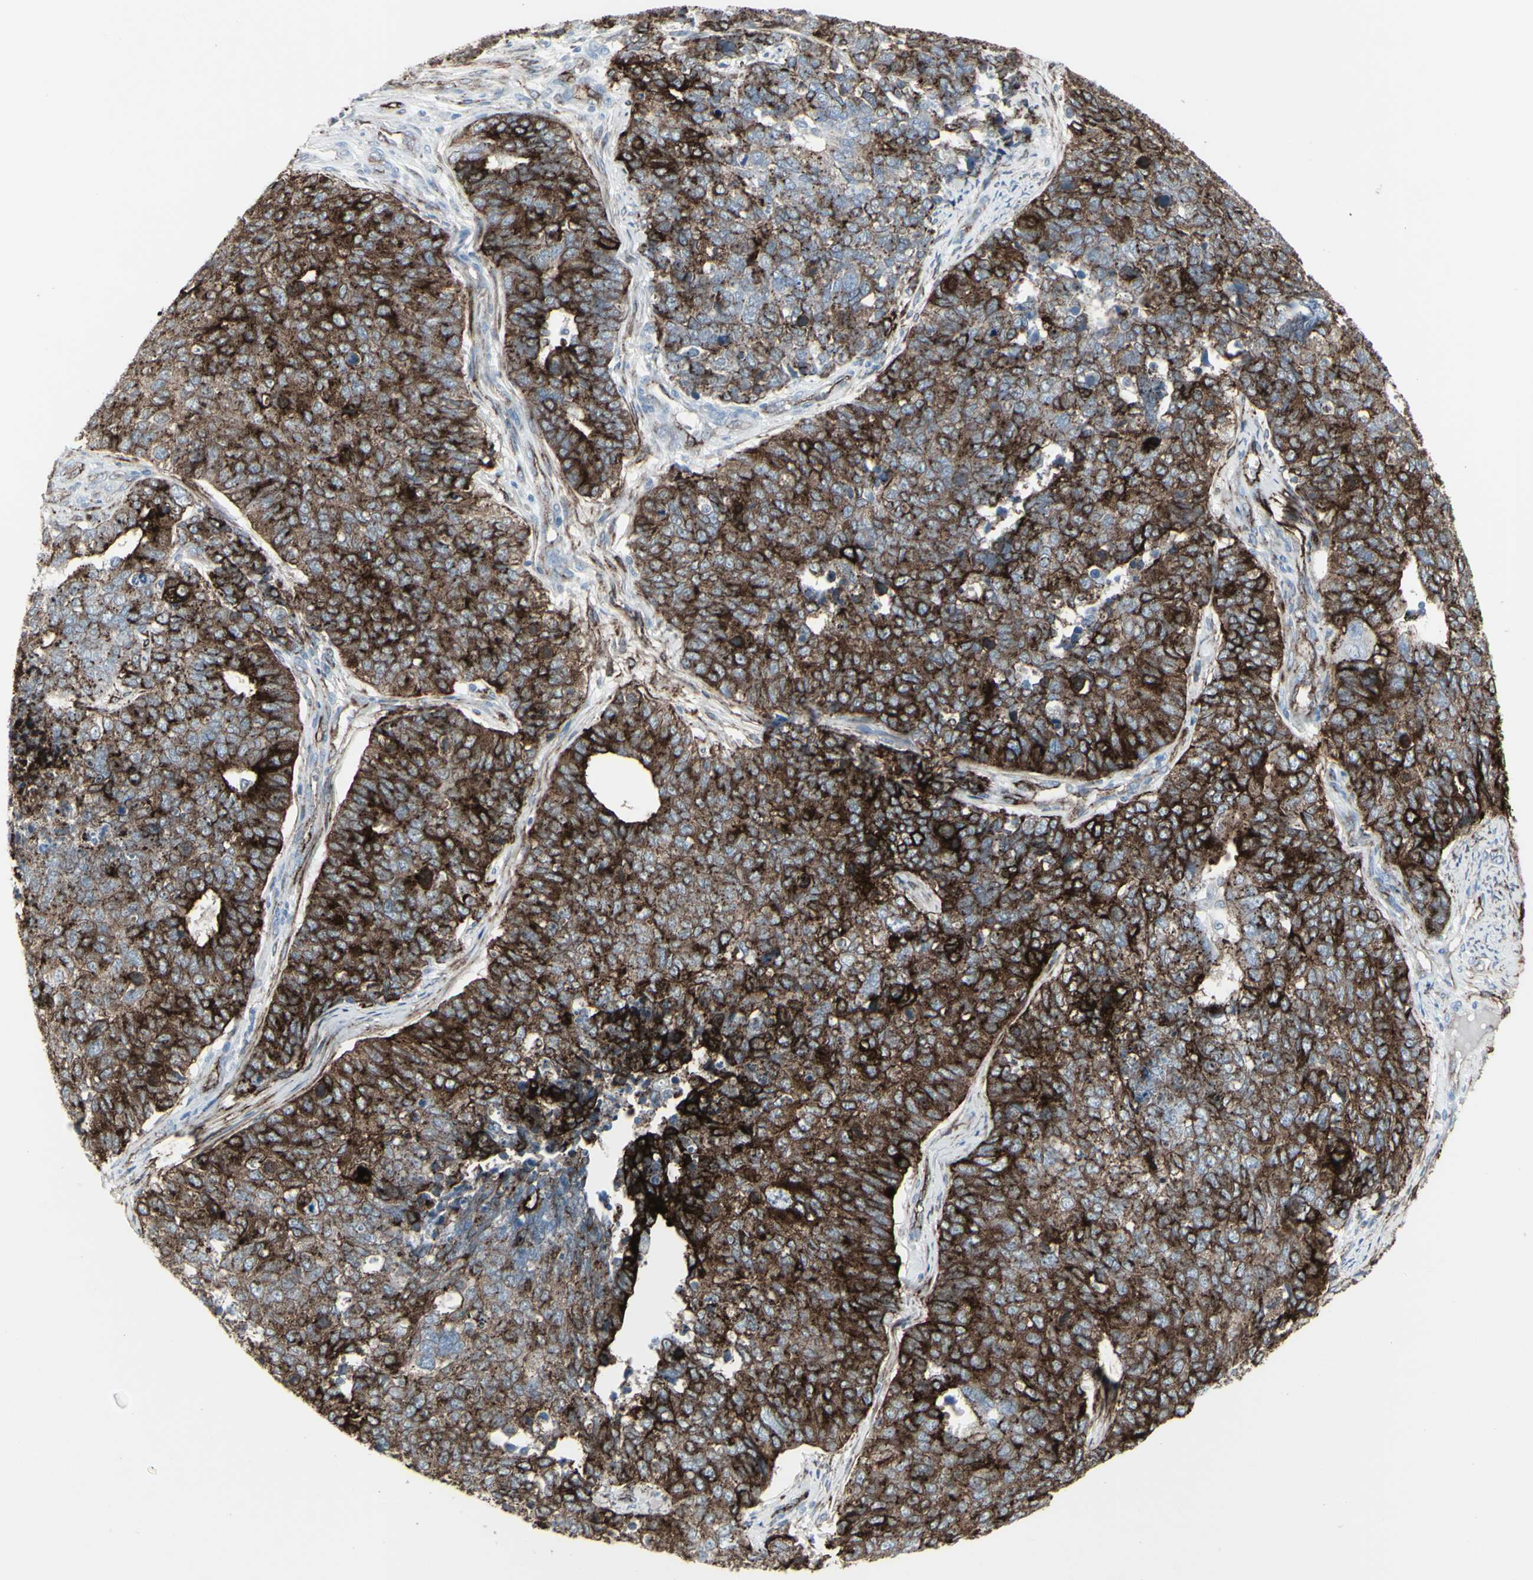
{"staining": {"intensity": "strong", "quantity": ">75%", "location": "cytoplasmic/membranous"}, "tissue": "cervical cancer", "cell_type": "Tumor cells", "image_type": "cancer", "snomed": [{"axis": "morphology", "description": "Squamous cell carcinoma, NOS"}, {"axis": "topography", "description": "Cervix"}], "caption": "A photomicrograph of human cervical cancer (squamous cell carcinoma) stained for a protein reveals strong cytoplasmic/membranous brown staining in tumor cells.", "gene": "GJA1", "patient": {"sex": "female", "age": 63}}